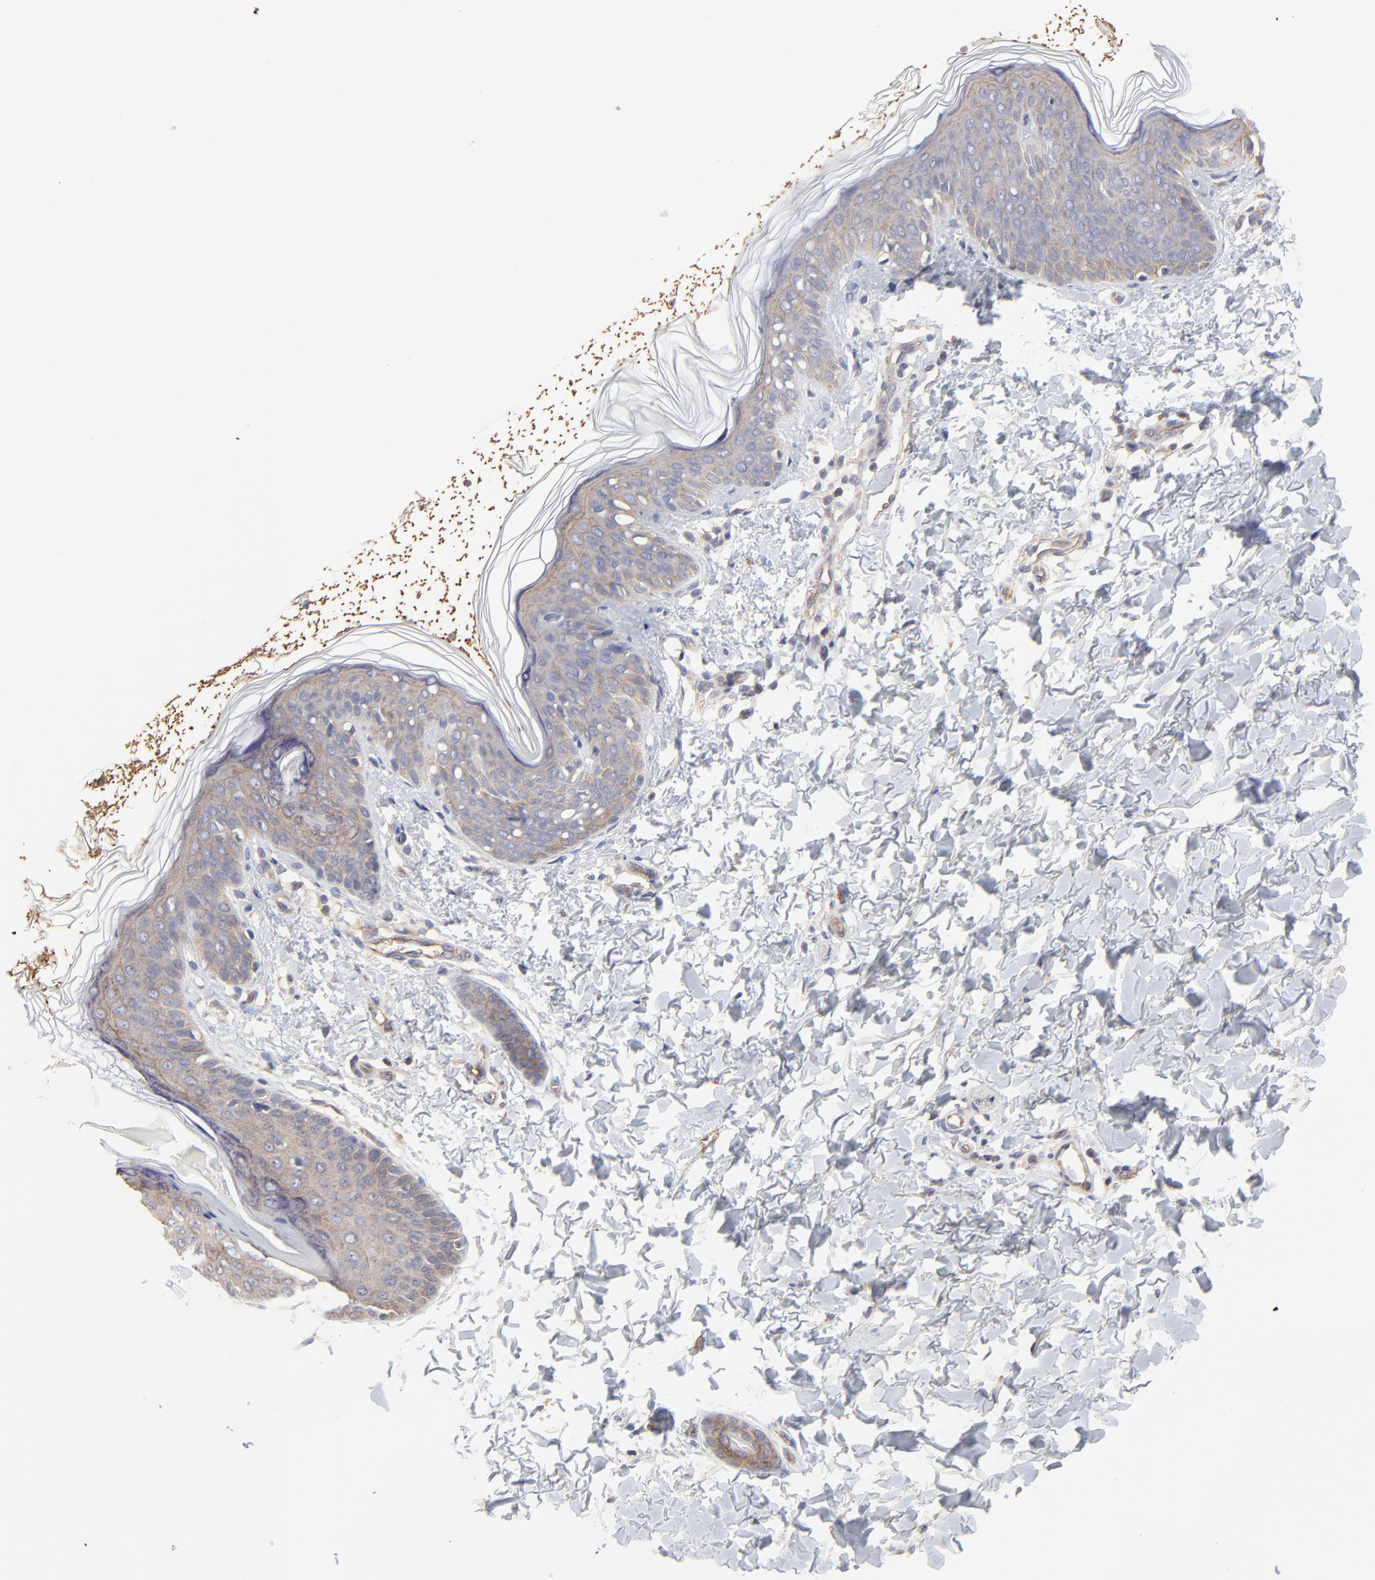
{"staining": {"intensity": "weak", "quantity": ">75%", "location": "cytoplasmic/membranous"}, "tissue": "skin", "cell_type": "Fibroblasts", "image_type": "normal", "snomed": [{"axis": "morphology", "description": "Normal tissue, NOS"}, {"axis": "topography", "description": "Skin"}], "caption": "Immunohistochemical staining of unremarkable skin exhibits low levels of weak cytoplasmic/membranous positivity in approximately >75% of fibroblasts.", "gene": "ARMT1", "patient": {"sex": "female", "age": 4}}